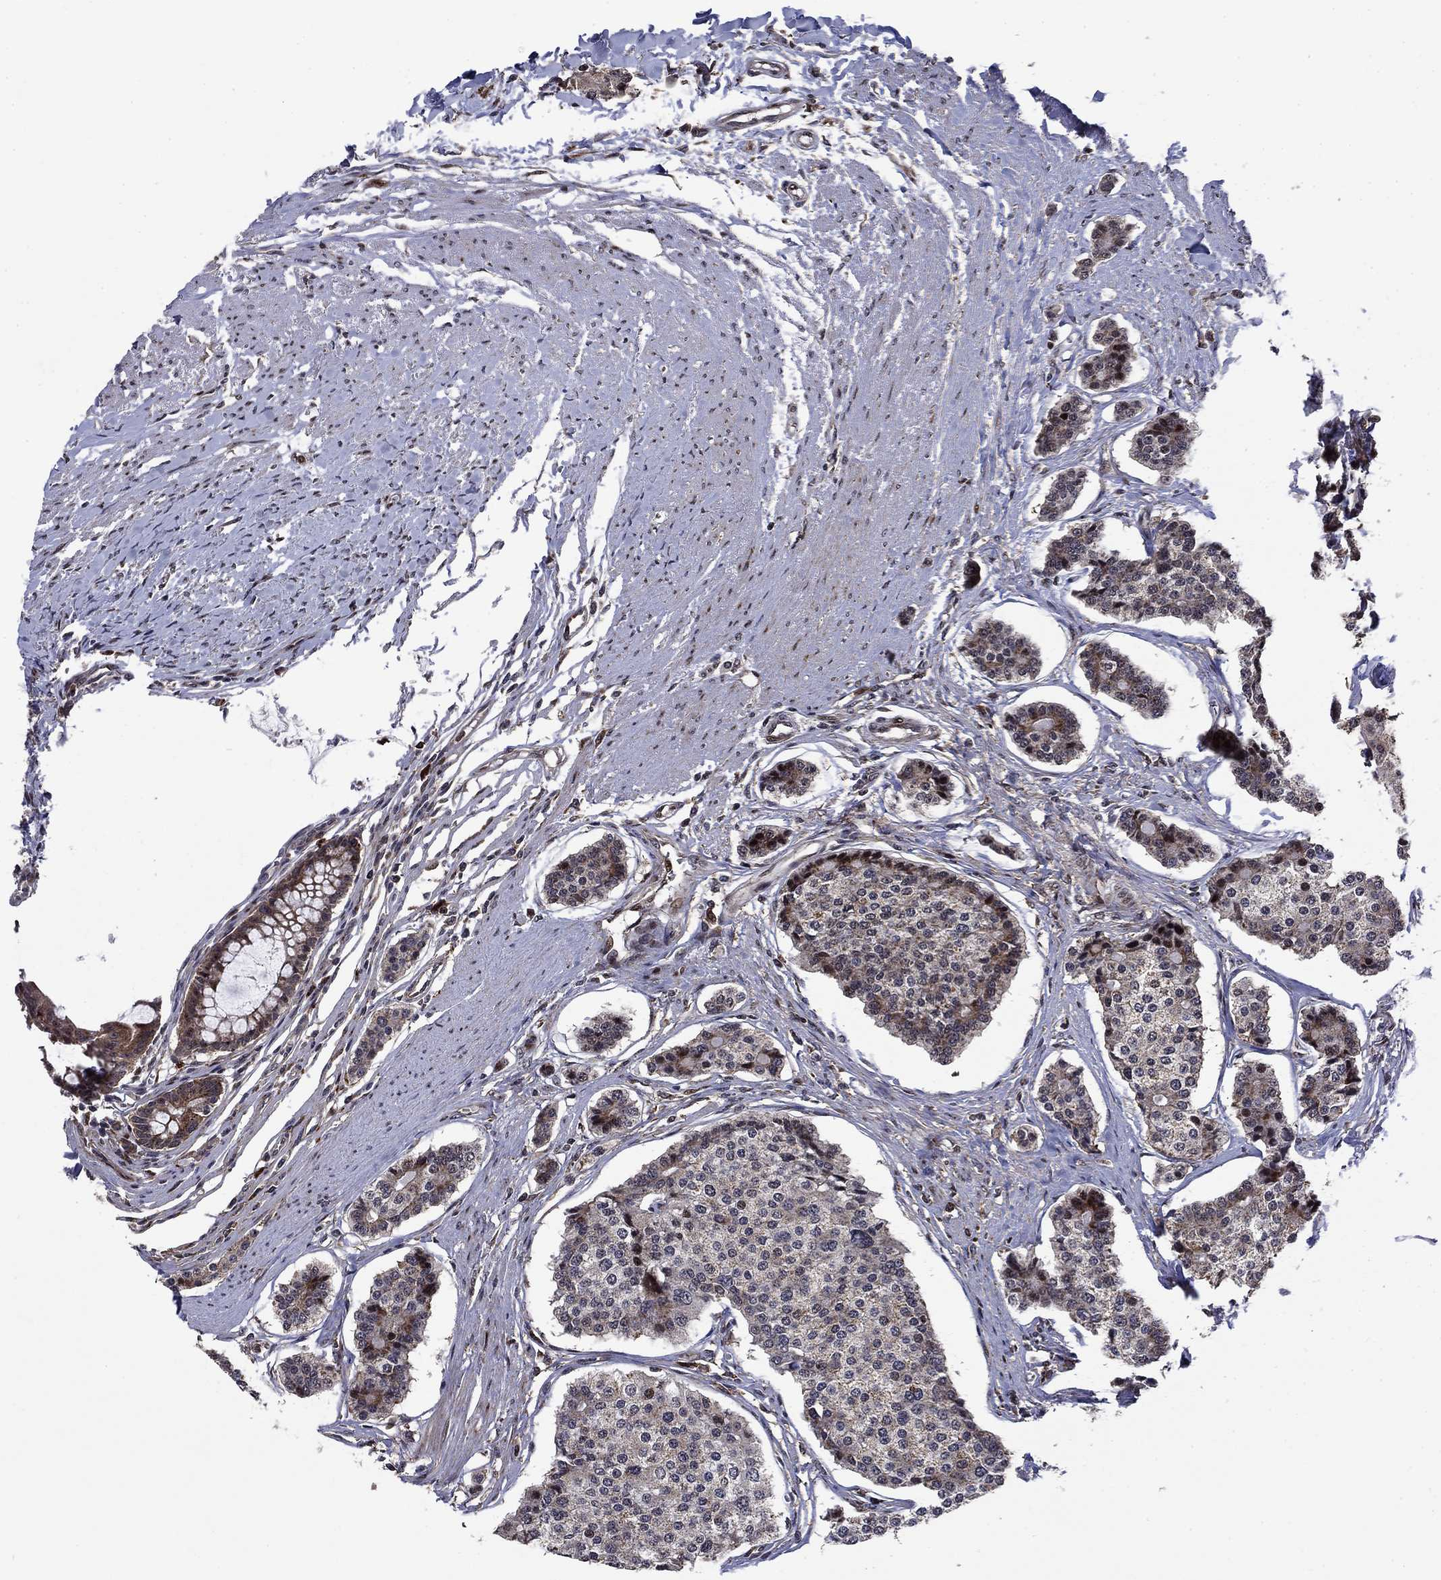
{"staining": {"intensity": "moderate", "quantity": "<25%", "location": "cytoplasmic/membranous,nuclear"}, "tissue": "carcinoid", "cell_type": "Tumor cells", "image_type": "cancer", "snomed": [{"axis": "morphology", "description": "Carcinoid, malignant, NOS"}, {"axis": "topography", "description": "Small intestine"}], "caption": "Malignant carcinoid stained with a protein marker reveals moderate staining in tumor cells.", "gene": "AGTPBP1", "patient": {"sex": "female", "age": 65}}